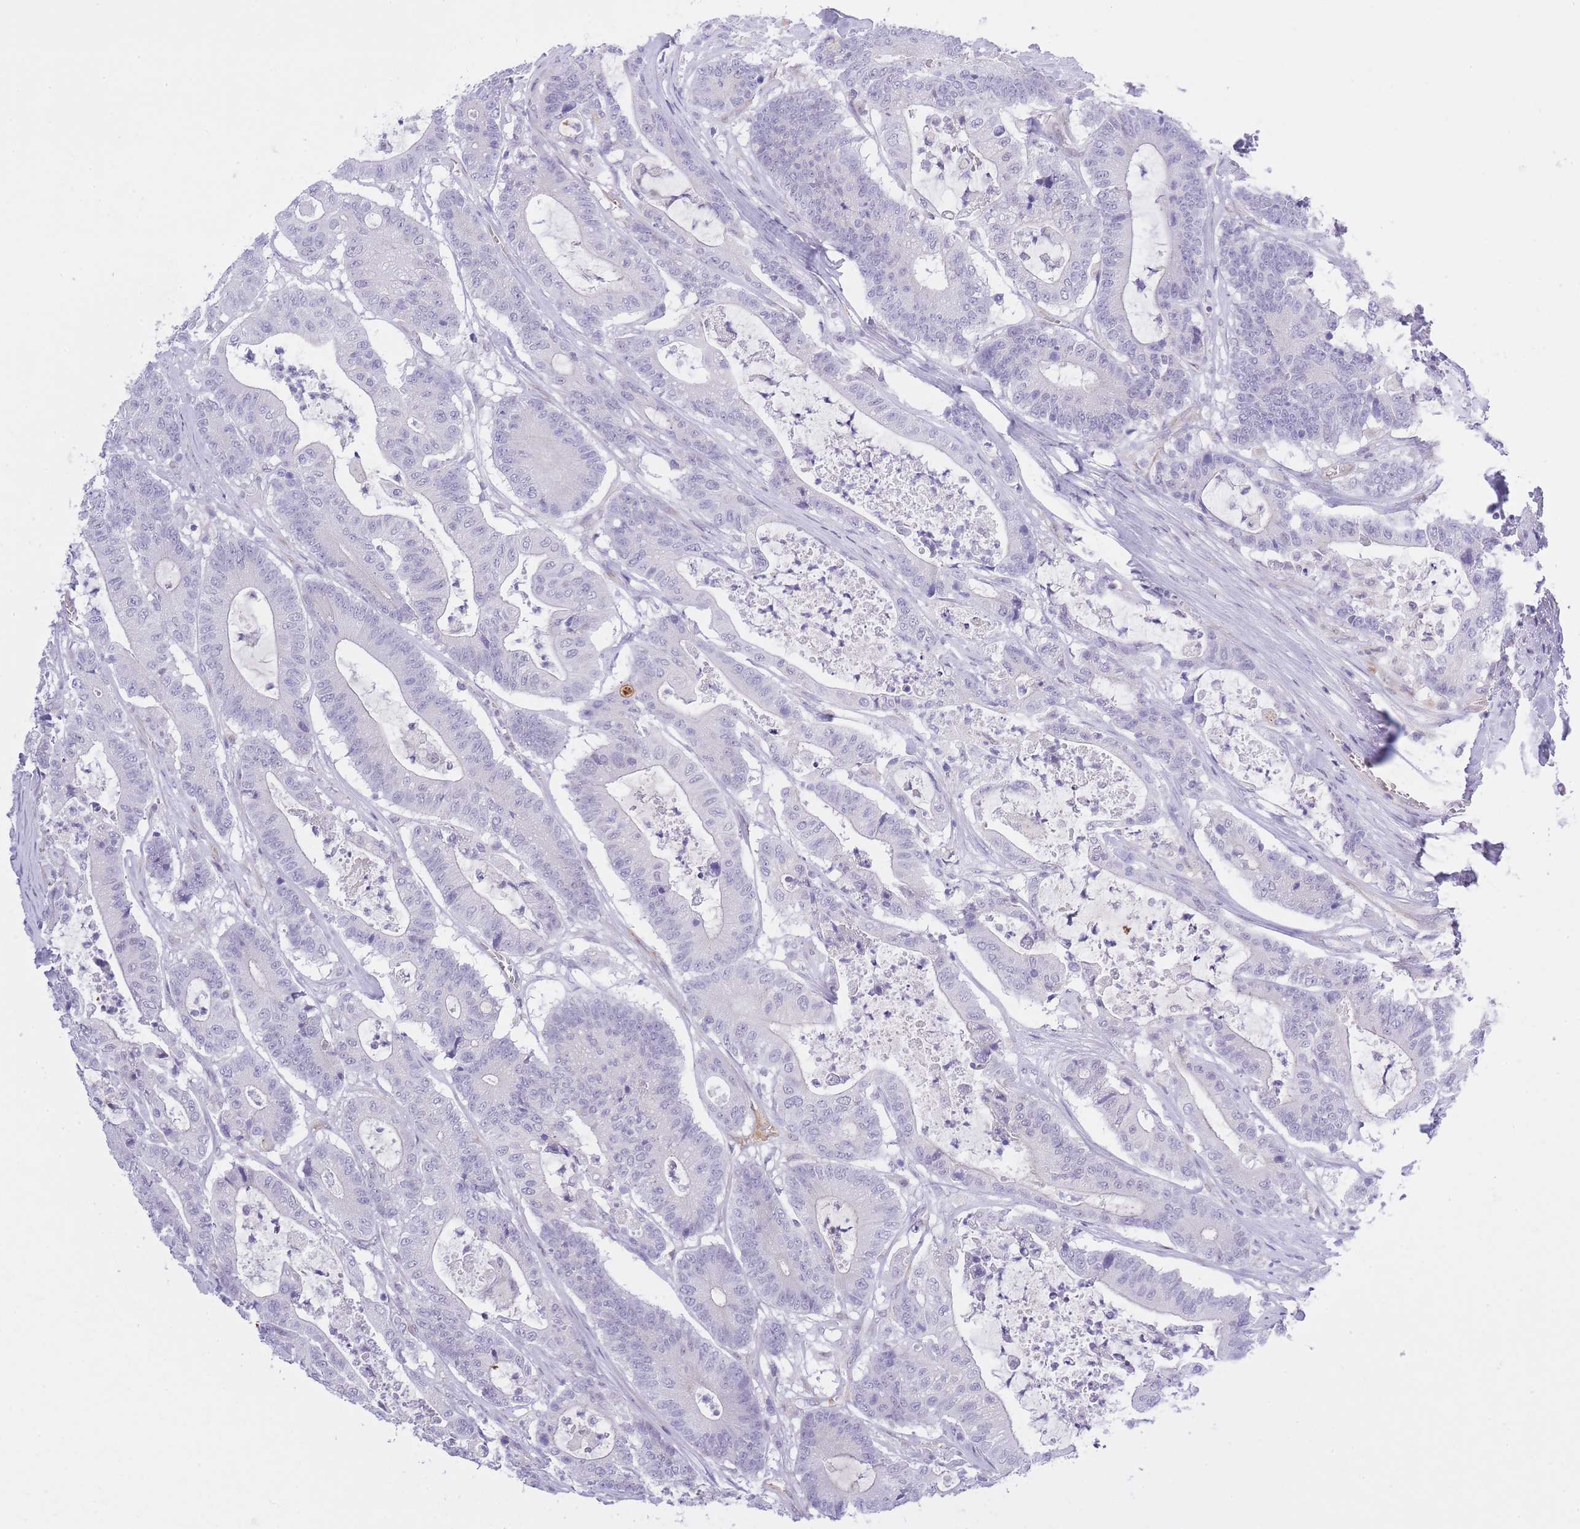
{"staining": {"intensity": "negative", "quantity": "none", "location": "none"}, "tissue": "colorectal cancer", "cell_type": "Tumor cells", "image_type": "cancer", "snomed": [{"axis": "morphology", "description": "Adenocarcinoma, NOS"}, {"axis": "topography", "description": "Colon"}], "caption": "High magnification brightfield microscopy of colorectal adenocarcinoma stained with DAB (brown) and counterstained with hematoxylin (blue): tumor cells show no significant positivity. (DAB (3,3'-diaminobenzidine) IHC visualized using brightfield microscopy, high magnification).", "gene": "MEIOSIN", "patient": {"sex": "female", "age": 84}}